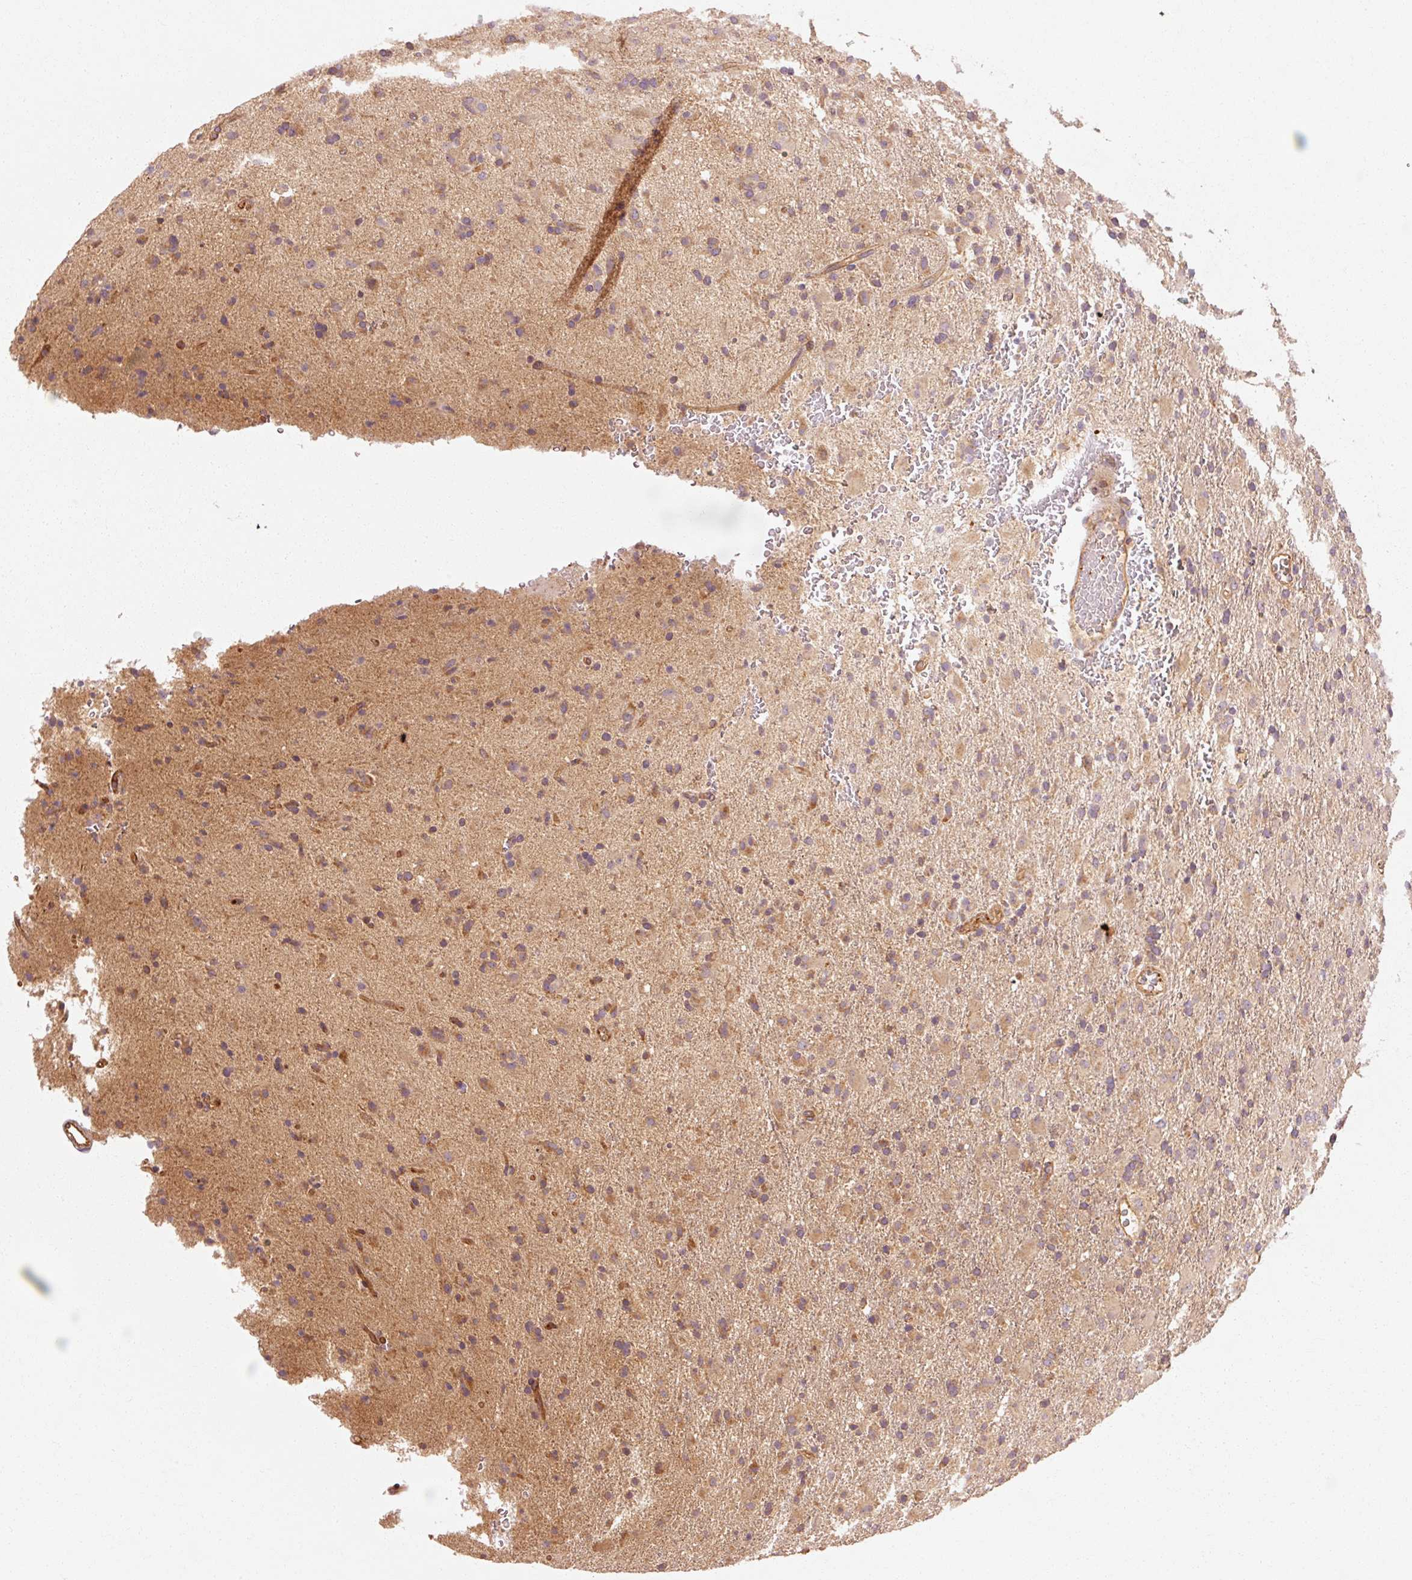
{"staining": {"intensity": "weak", "quantity": "25%-75%", "location": "cytoplasmic/membranous"}, "tissue": "glioma", "cell_type": "Tumor cells", "image_type": "cancer", "snomed": [{"axis": "morphology", "description": "Glioma, malignant, Low grade"}, {"axis": "topography", "description": "Brain"}], "caption": "Immunohistochemical staining of glioma shows low levels of weak cytoplasmic/membranous protein expression in approximately 25%-75% of tumor cells. The staining is performed using DAB (3,3'-diaminobenzidine) brown chromogen to label protein expression. The nuclei are counter-stained blue using hematoxylin.", "gene": "CTNNA1", "patient": {"sex": "male", "age": 65}}